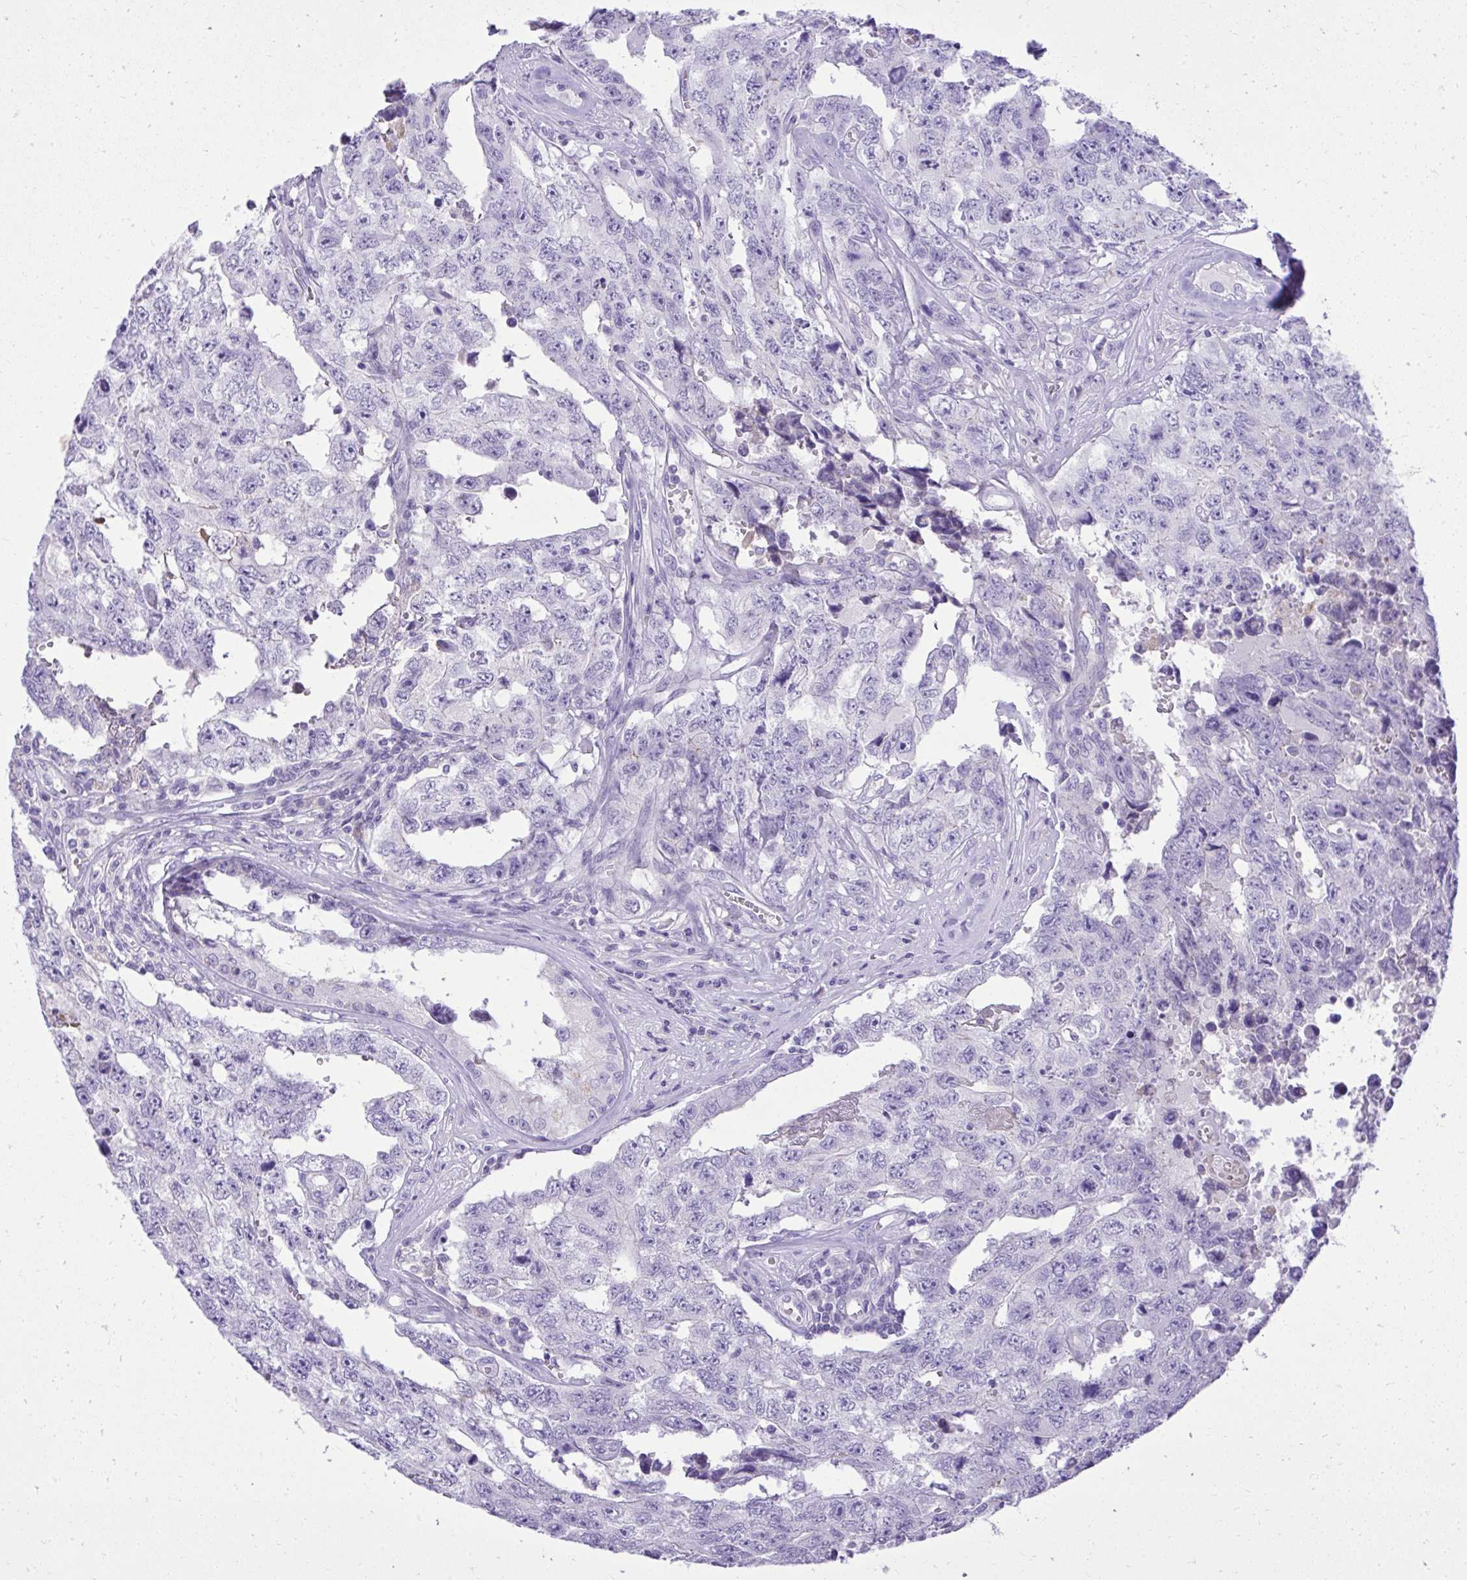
{"staining": {"intensity": "negative", "quantity": "none", "location": "none"}, "tissue": "testis cancer", "cell_type": "Tumor cells", "image_type": "cancer", "snomed": [{"axis": "morphology", "description": "Normal tissue, NOS"}, {"axis": "morphology", "description": "Carcinoma, Embryonal, NOS"}, {"axis": "topography", "description": "Testis"}, {"axis": "topography", "description": "Epididymis"}], "caption": "This is a photomicrograph of immunohistochemistry staining of embryonal carcinoma (testis), which shows no positivity in tumor cells.", "gene": "ST6GALNAC3", "patient": {"sex": "male", "age": 25}}